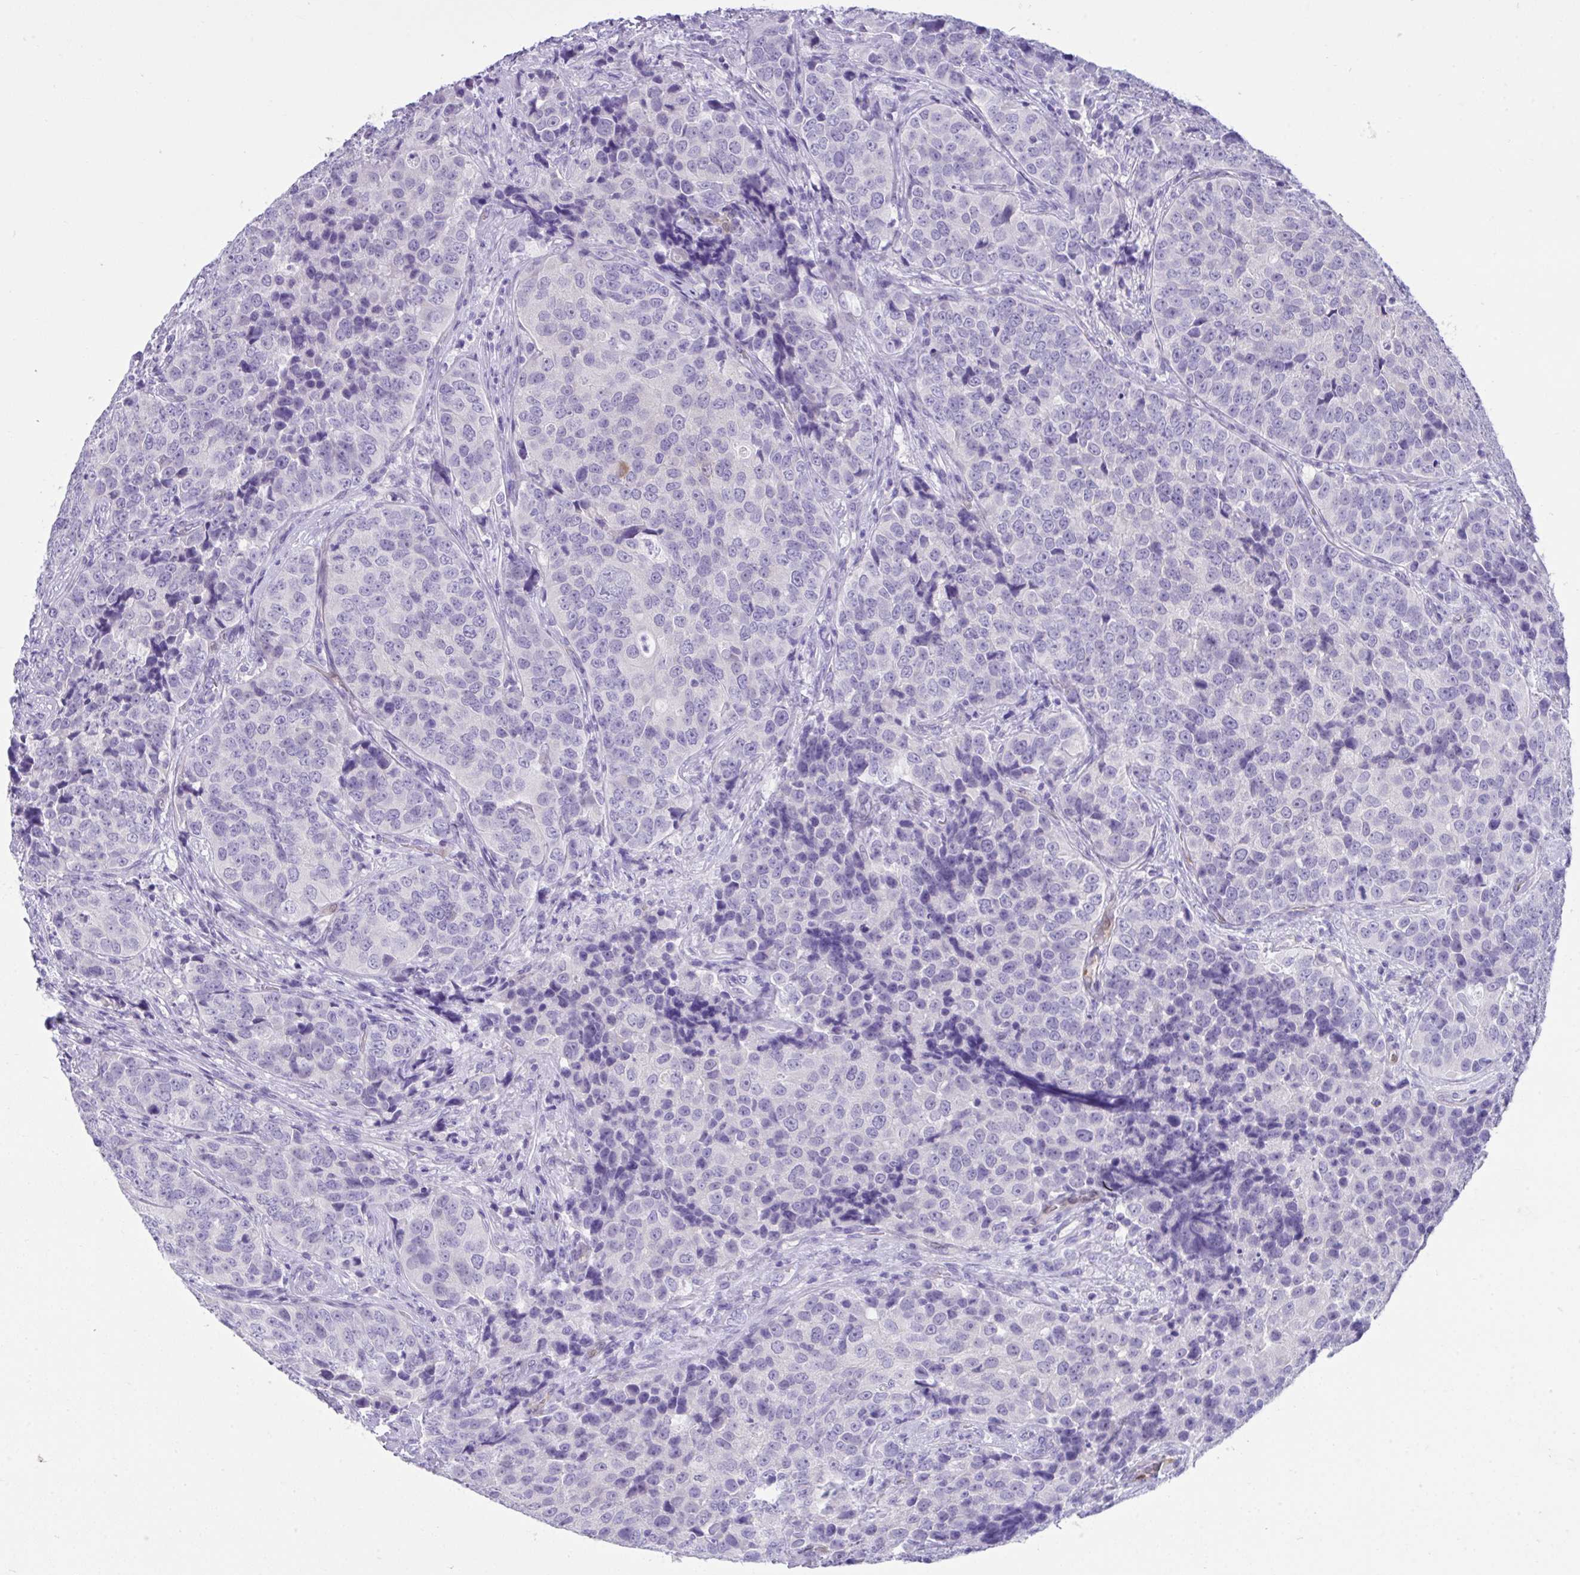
{"staining": {"intensity": "negative", "quantity": "none", "location": "none"}, "tissue": "urothelial cancer", "cell_type": "Tumor cells", "image_type": "cancer", "snomed": [{"axis": "morphology", "description": "Urothelial carcinoma, NOS"}, {"axis": "topography", "description": "Urinary bladder"}], "caption": "A high-resolution histopathology image shows IHC staining of transitional cell carcinoma, which demonstrates no significant expression in tumor cells.", "gene": "PSCA", "patient": {"sex": "male", "age": 52}}